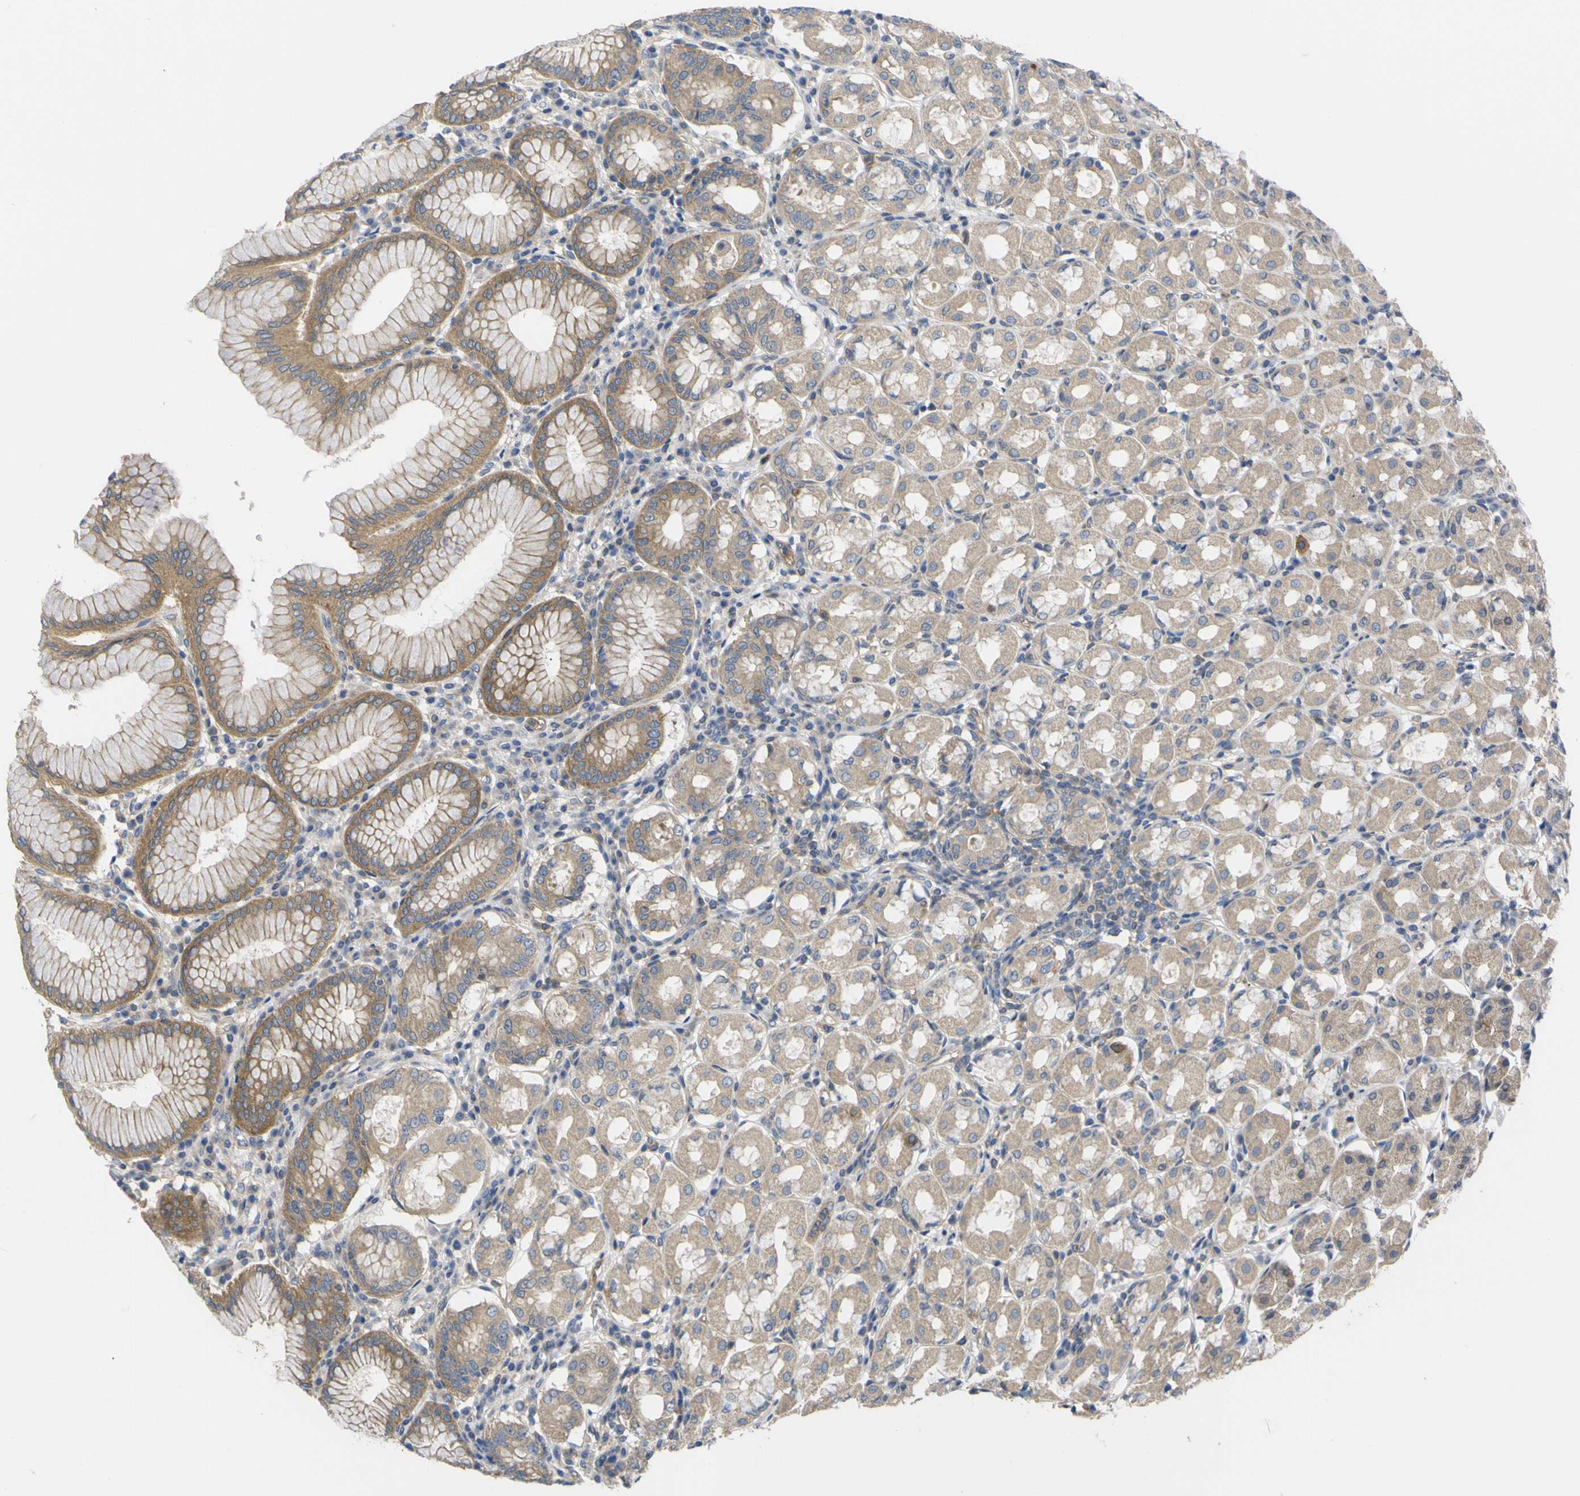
{"staining": {"intensity": "moderate", "quantity": ">75%", "location": "cytoplasmic/membranous"}, "tissue": "stomach", "cell_type": "Glandular cells", "image_type": "normal", "snomed": [{"axis": "morphology", "description": "Normal tissue, NOS"}, {"axis": "topography", "description": "Stomach"}, {"axis": "topography", "description": "Stomach, lower"}], "caption": "The photomicrograph displays a brown stain indicating the presence of a protein in the cytoplasmic/membranous of glandular cells in stomach.", "gene": "USH1C", "patient": {"sex": "female", "age": 56}}